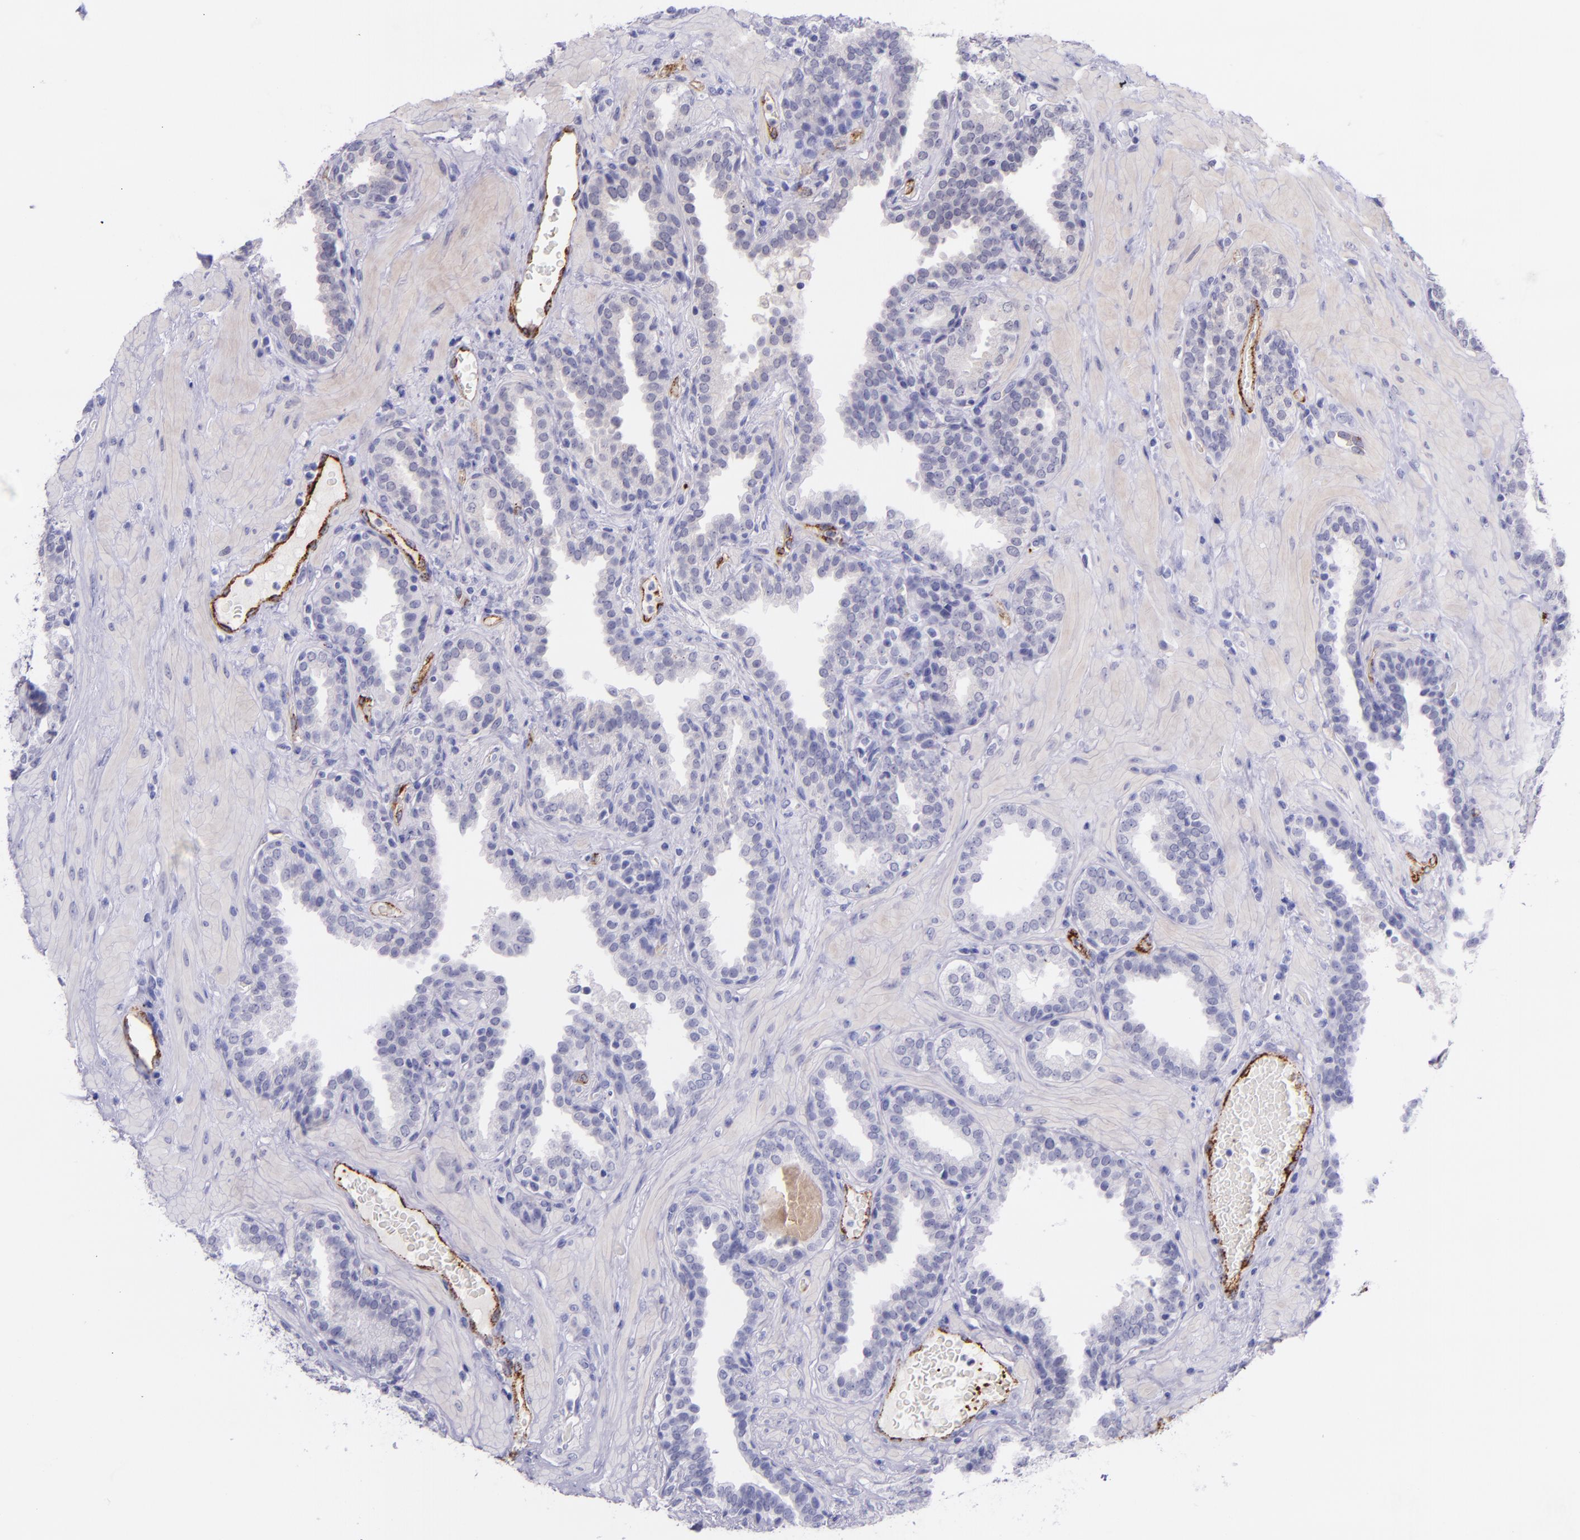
{"staining": {"intensity": "negative", "quantity": "none", "location": "none"}, "tissue": "prostate", "cell_type": "Glandular cells", "image_type": "normal", "snomed": [{"axis": "morphology", "description": "Normal tissue, NOS"}, {"axis": "topography", "description": "Prostate"}], "caption": "Immunohistochemistry image of normal human prostate stained for a protein (brown), which exhibits no expression in glandular cells.", "gene": "SELE", "patient": {"sex": "male", "age": 51}}